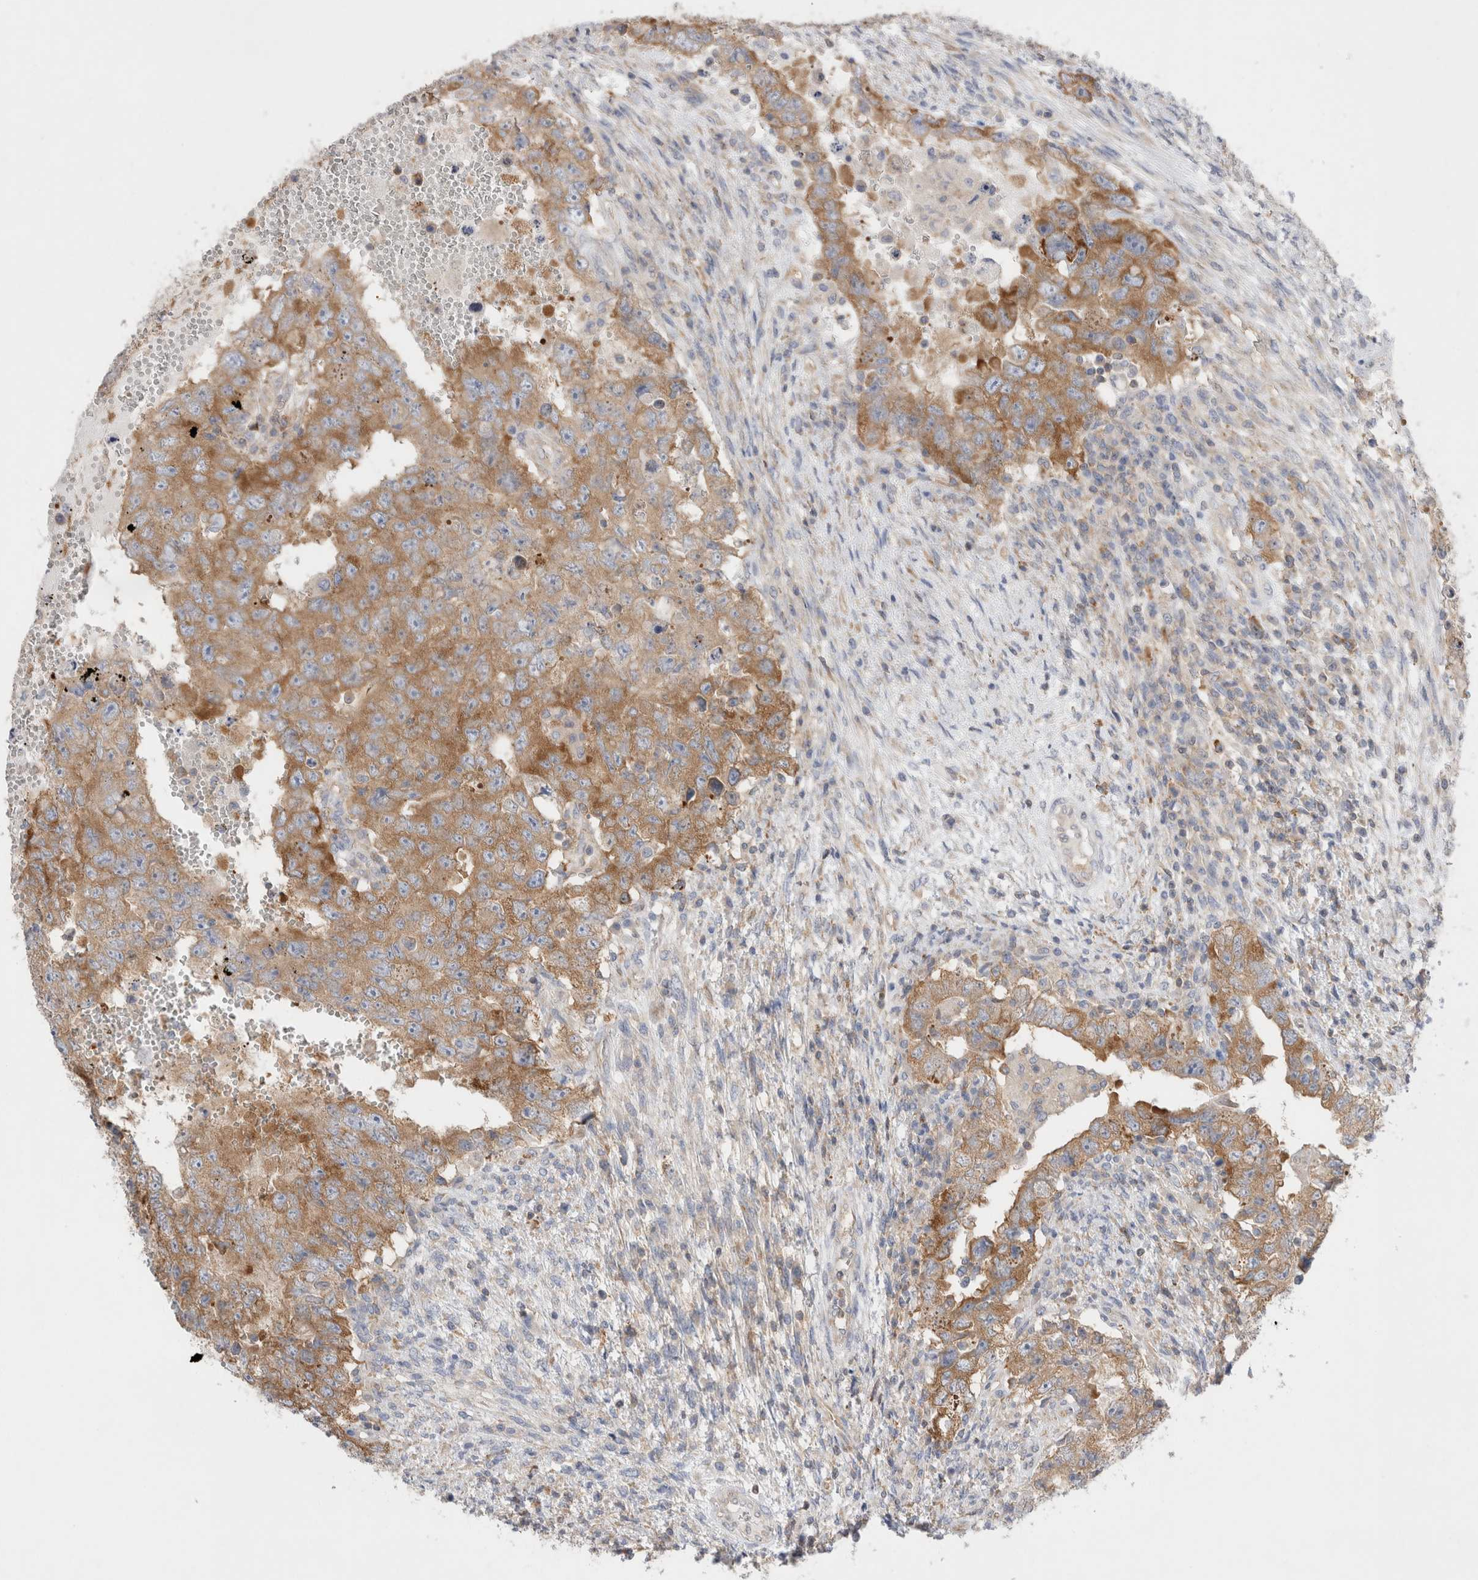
{"staining": {"intensity": "moderate", "quantity": ">75%", "location": "cytoplasmic/membranous"}, "tissue": "testis cancer", "cell_type": "Tumor cells", "image_type": "cancer", "snomed": [{"axis": "morphology", "description": "Carcinoma, Embryonal, NOS"}, {"axis": "topography", "description": "Testis"}], "caption": "The immunohistochemical stain labels moderate cytoplasmic/membranous staining in tumor cells of testis cancer (embryonal carcinoma) tissue. The protein of interest is shown in brown color, while the nuclei are stained blue.", "gene": "ZNF23", "patient": {"sex": "male", "age": 26}}